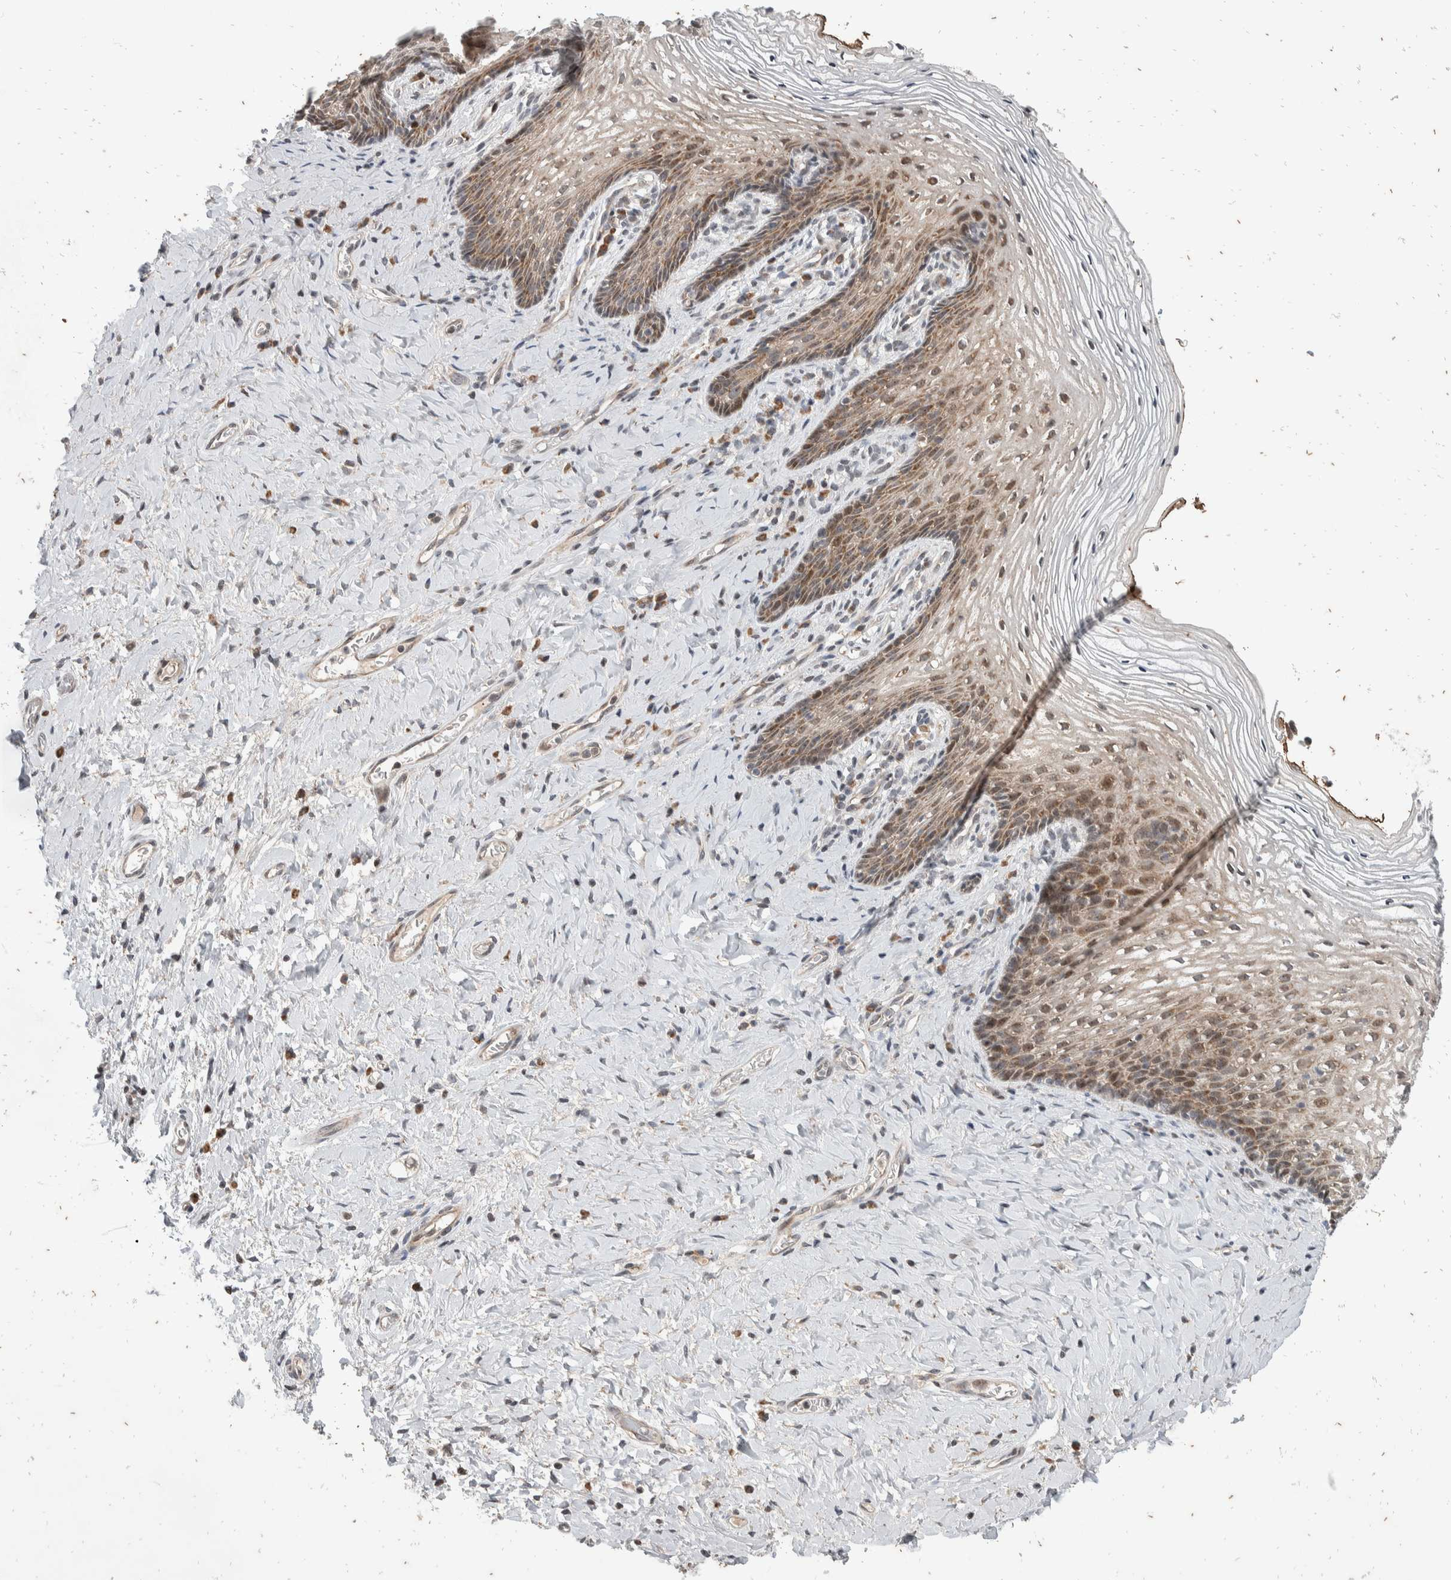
{"staining": {"intensity": "moderate", "quantity": "25%-75%", "location": "cytoplasmic/membranous,nuclear"}, "tissue": "vagina", "cell_type": "Squamous epithelial cells", "image_type": "normal", "snomed": [{"axis": "morphology", "description": "Normal tissue, NOS"}, {"axis": "topography", "description": "Vagina"}], "caption": "This is a histology image of immunohistochemistry staining of benign vagina, which shows moderate expression in the cytoplasmic/membranous,nuclear of squamous epithelial cells.", "gene": "ATXN7L1", "patient": {"sex": "female", "age": 60}}